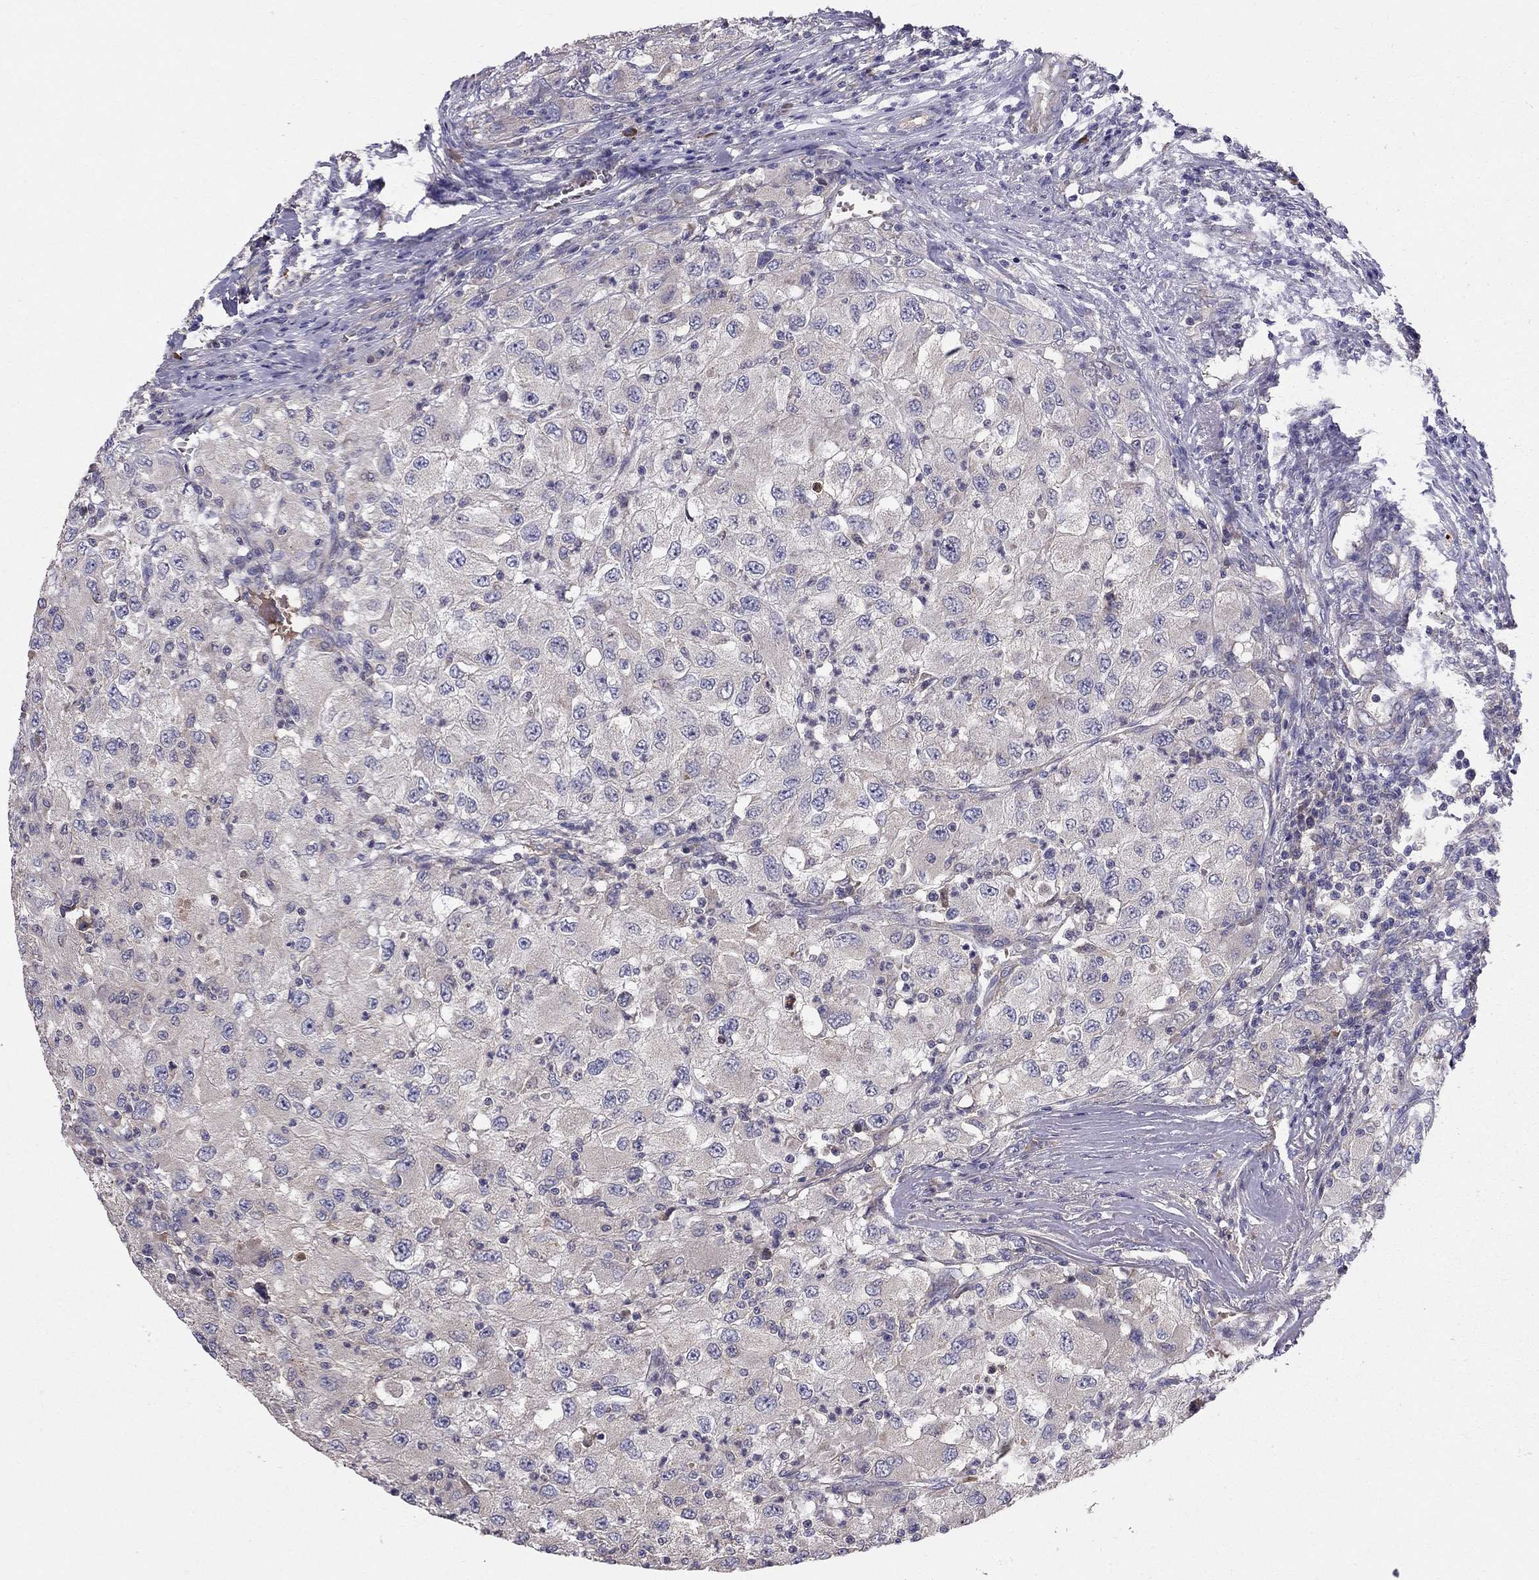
{"staining": {"intensity": "weak", "quantity": "25%-75%", "location": "cytoplasmic/membranous"}, "tissue": "renal cancer", "cell_type": "Tumor cells", "image_type": "cancer", "snomed": [{"axis": "morphology", "description": "Adenocarcinoma, NOS"}, {"axis": "topography", "description": "Kidney"}], "caption": "Renal adenocarcinoma tissue exhibits weak cytoplasmic/membranous staining in about 25%-75% of tumor cells", "gene": "PIK3CG", "patient": {"sex": "female", "age": 67}}